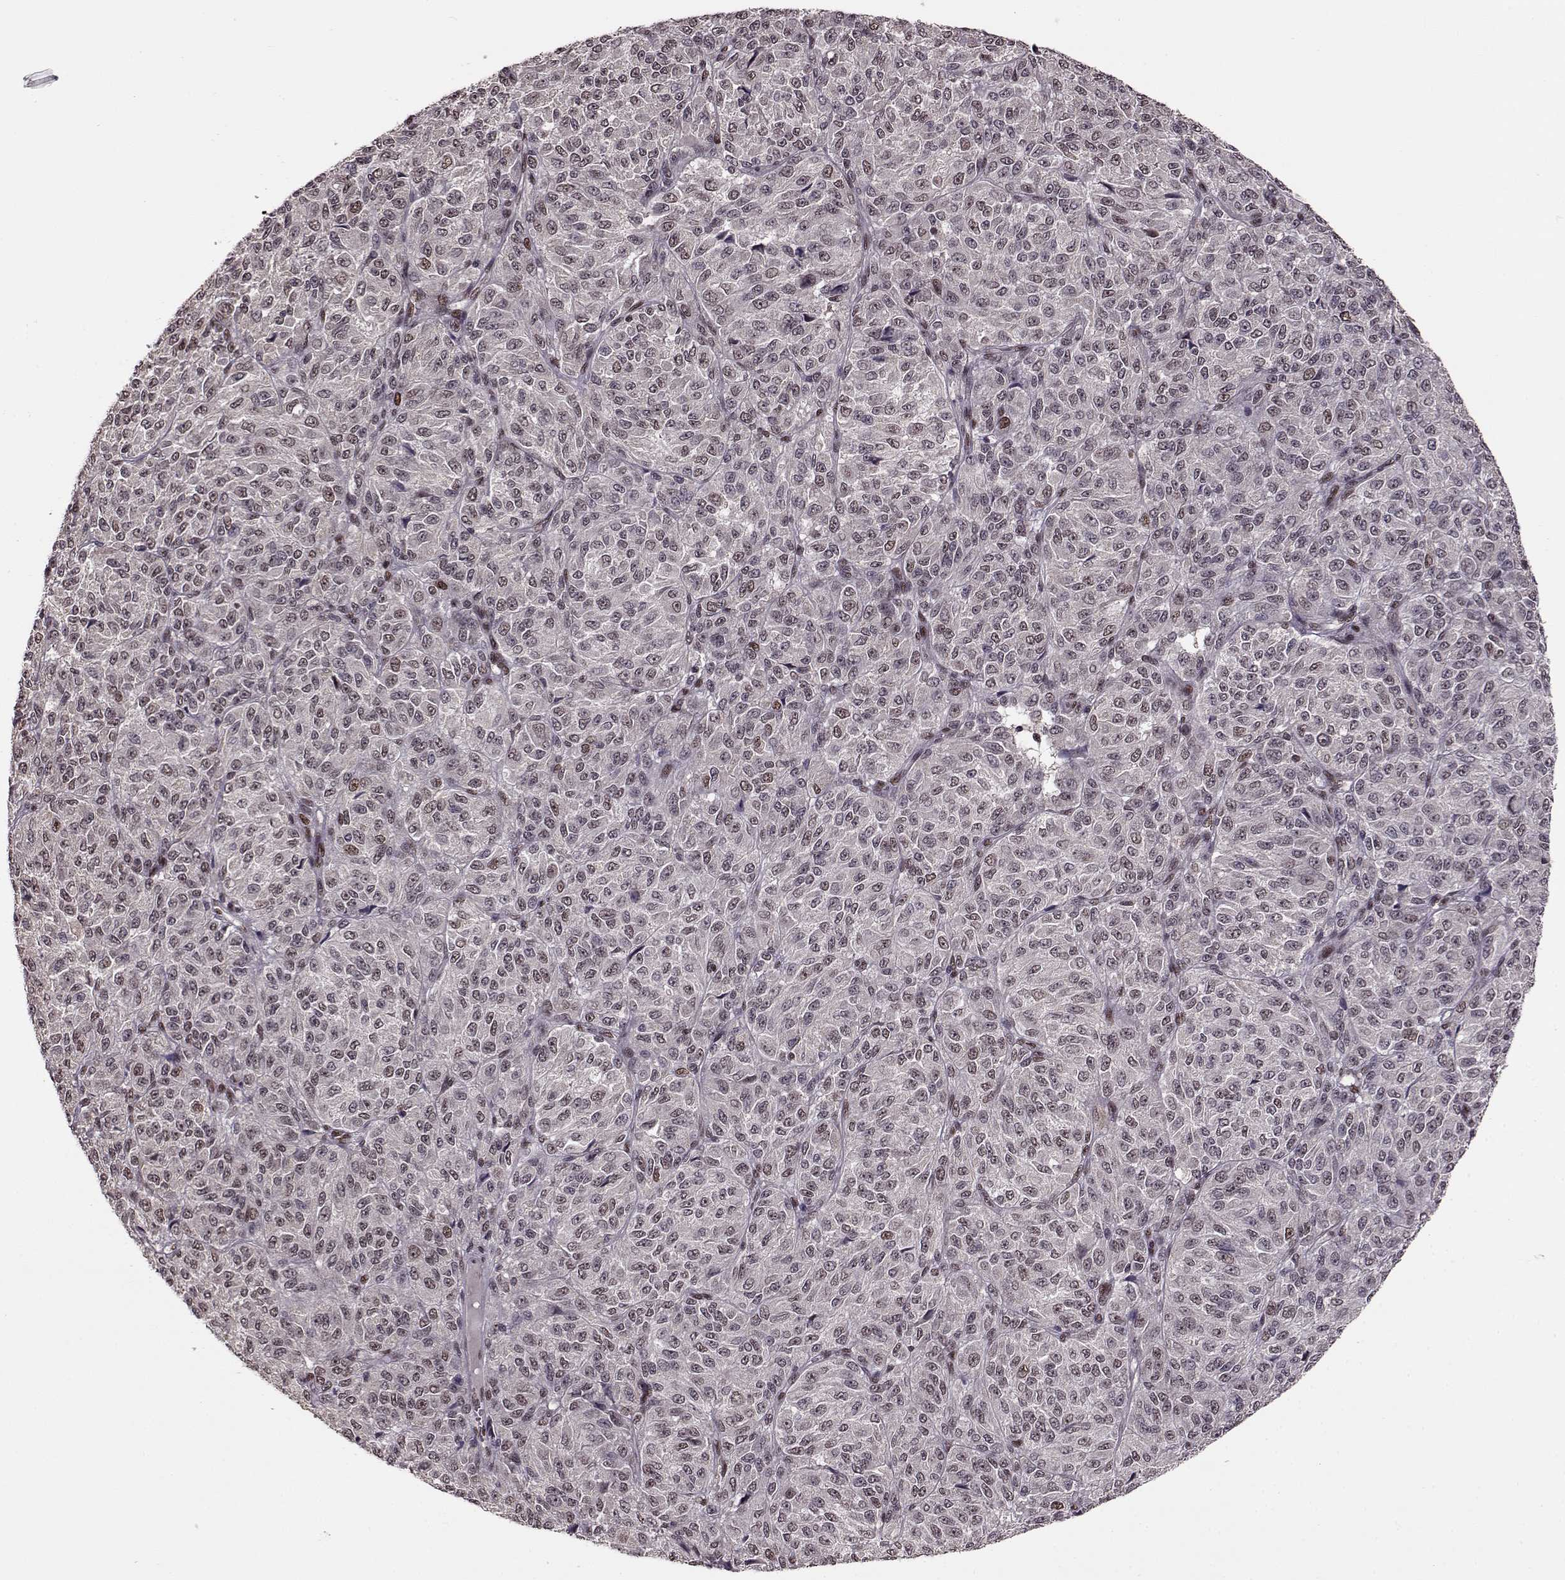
{"staining": {"intensity": "weak", "quantity": "25%-75%", "location": "nuclear"}, "tissue": "melanoma", "cell_type": "Tumor cells", "image_type": "cancer", "snomed": [{"axis": "morphology", "description": "Malignant melanoma, Metastatic site"}, {"axis": "topography", "description": "Brain"}], "caption": "Tumor cells show low levels of weak nuclear expression in approximately 25%-75% of cells in human melanoma. (Stains: DAB in brown, nuclei in blue, Microscopy: brightfield microscopy at high magnification).", "gene": "FTO", "patient": {"sex": "female", "age": 56}}